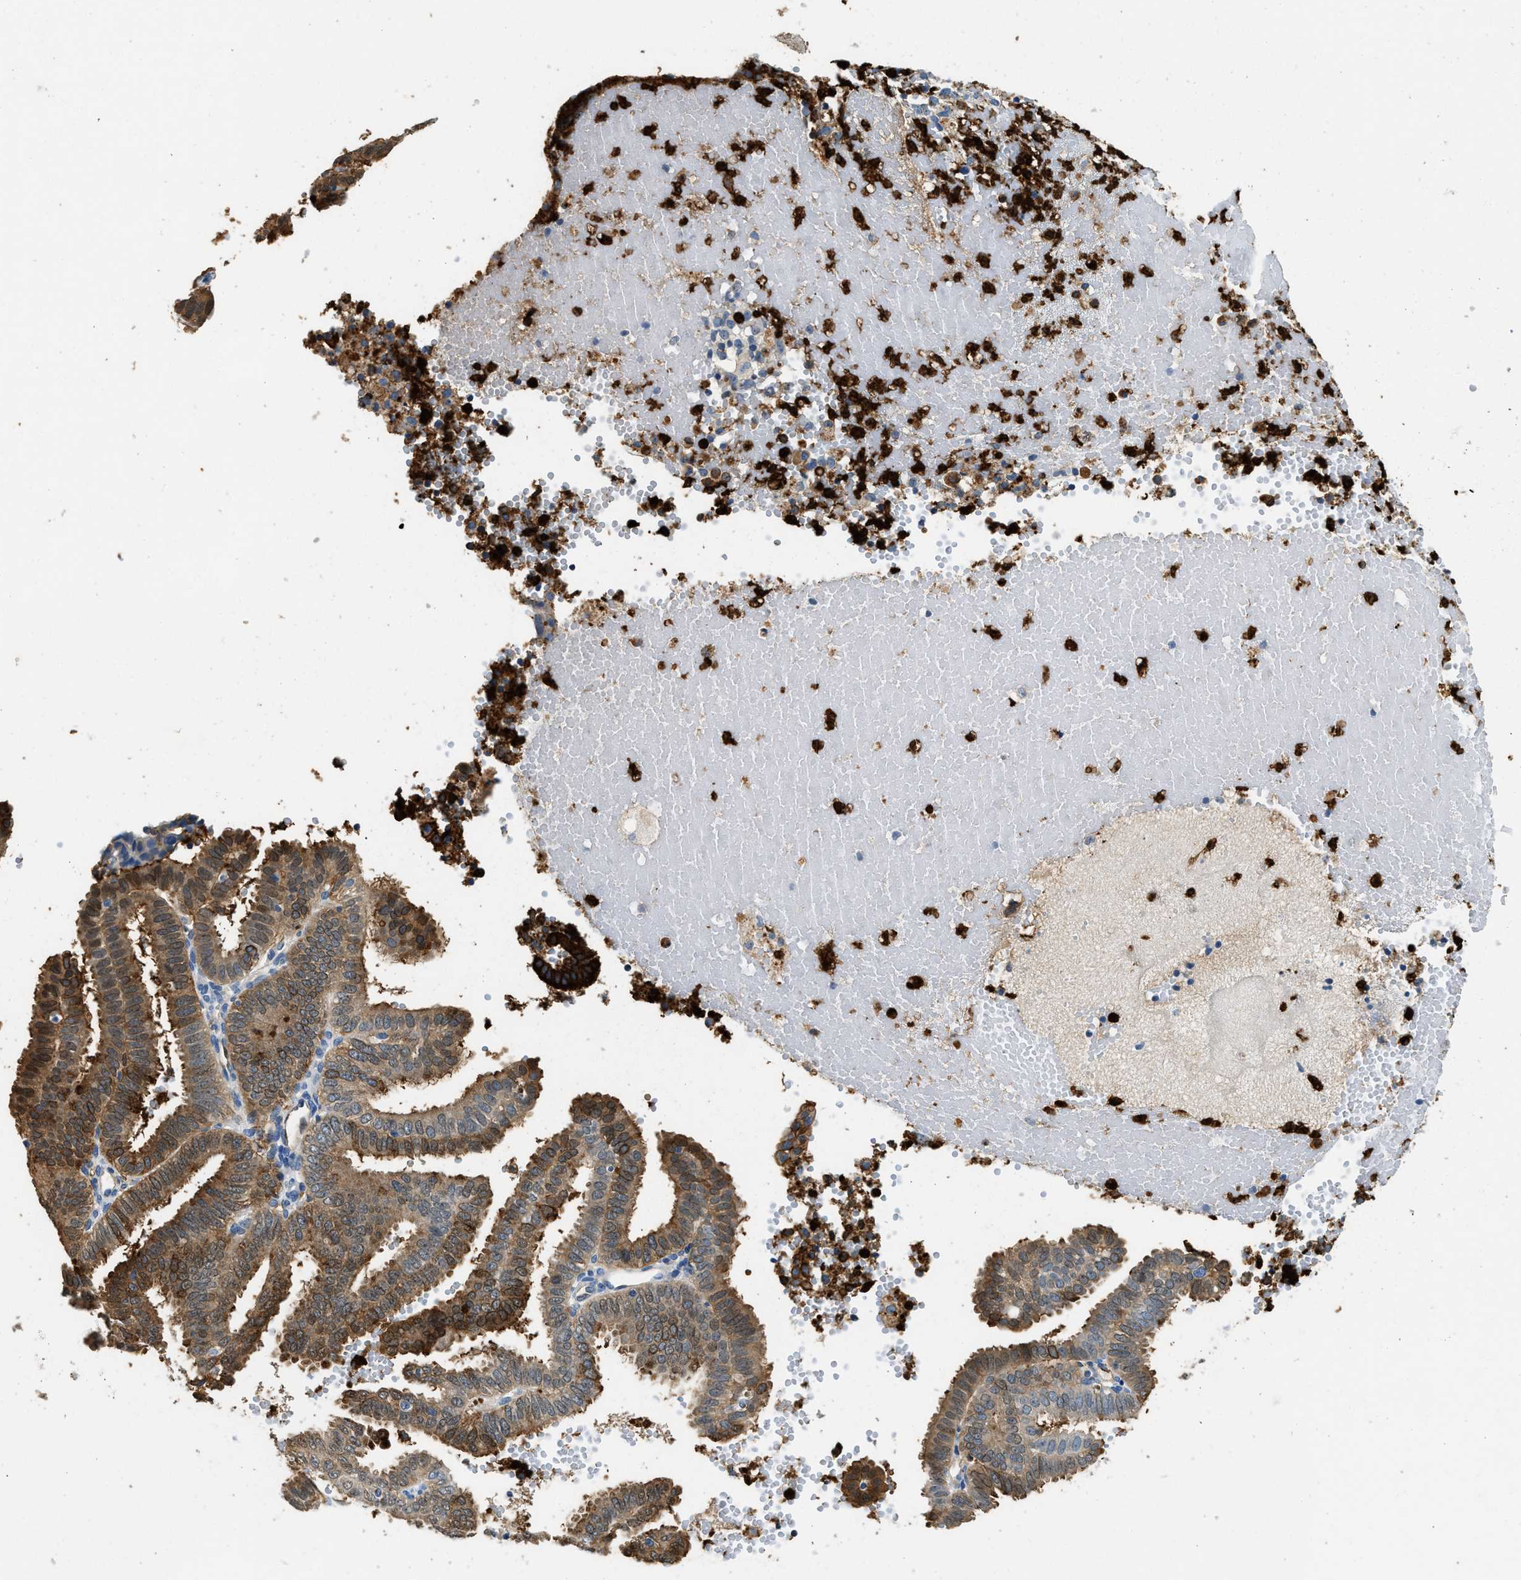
{"staining": {"intensity": "moderate", "quantity": ">75%", "location": "cytoplasmic/membranous"}, "tissue": "endometrial cancer", "cell_type": "Tumor cells", "image_type": "cancer", "snomed": [{"axis": "morphology", "description": "Adenocarcinoma, NOS"}, {"axis": "topography", "description": "Endometrium"}], "caption": "Immunohistochemistry (IHC) photomicrograph of neoplastic tissue: human endometrial cancer stained using immunohistochemistry (IHC) exhibits medium levels of moderate protein expression localized specifically in the cytoplasmic/membranous of tumor cells, appearing as a cytoplasmic/membranous brown color.", "gene": "ANXA3", "patient": {"sex": "female", "age": 58}}